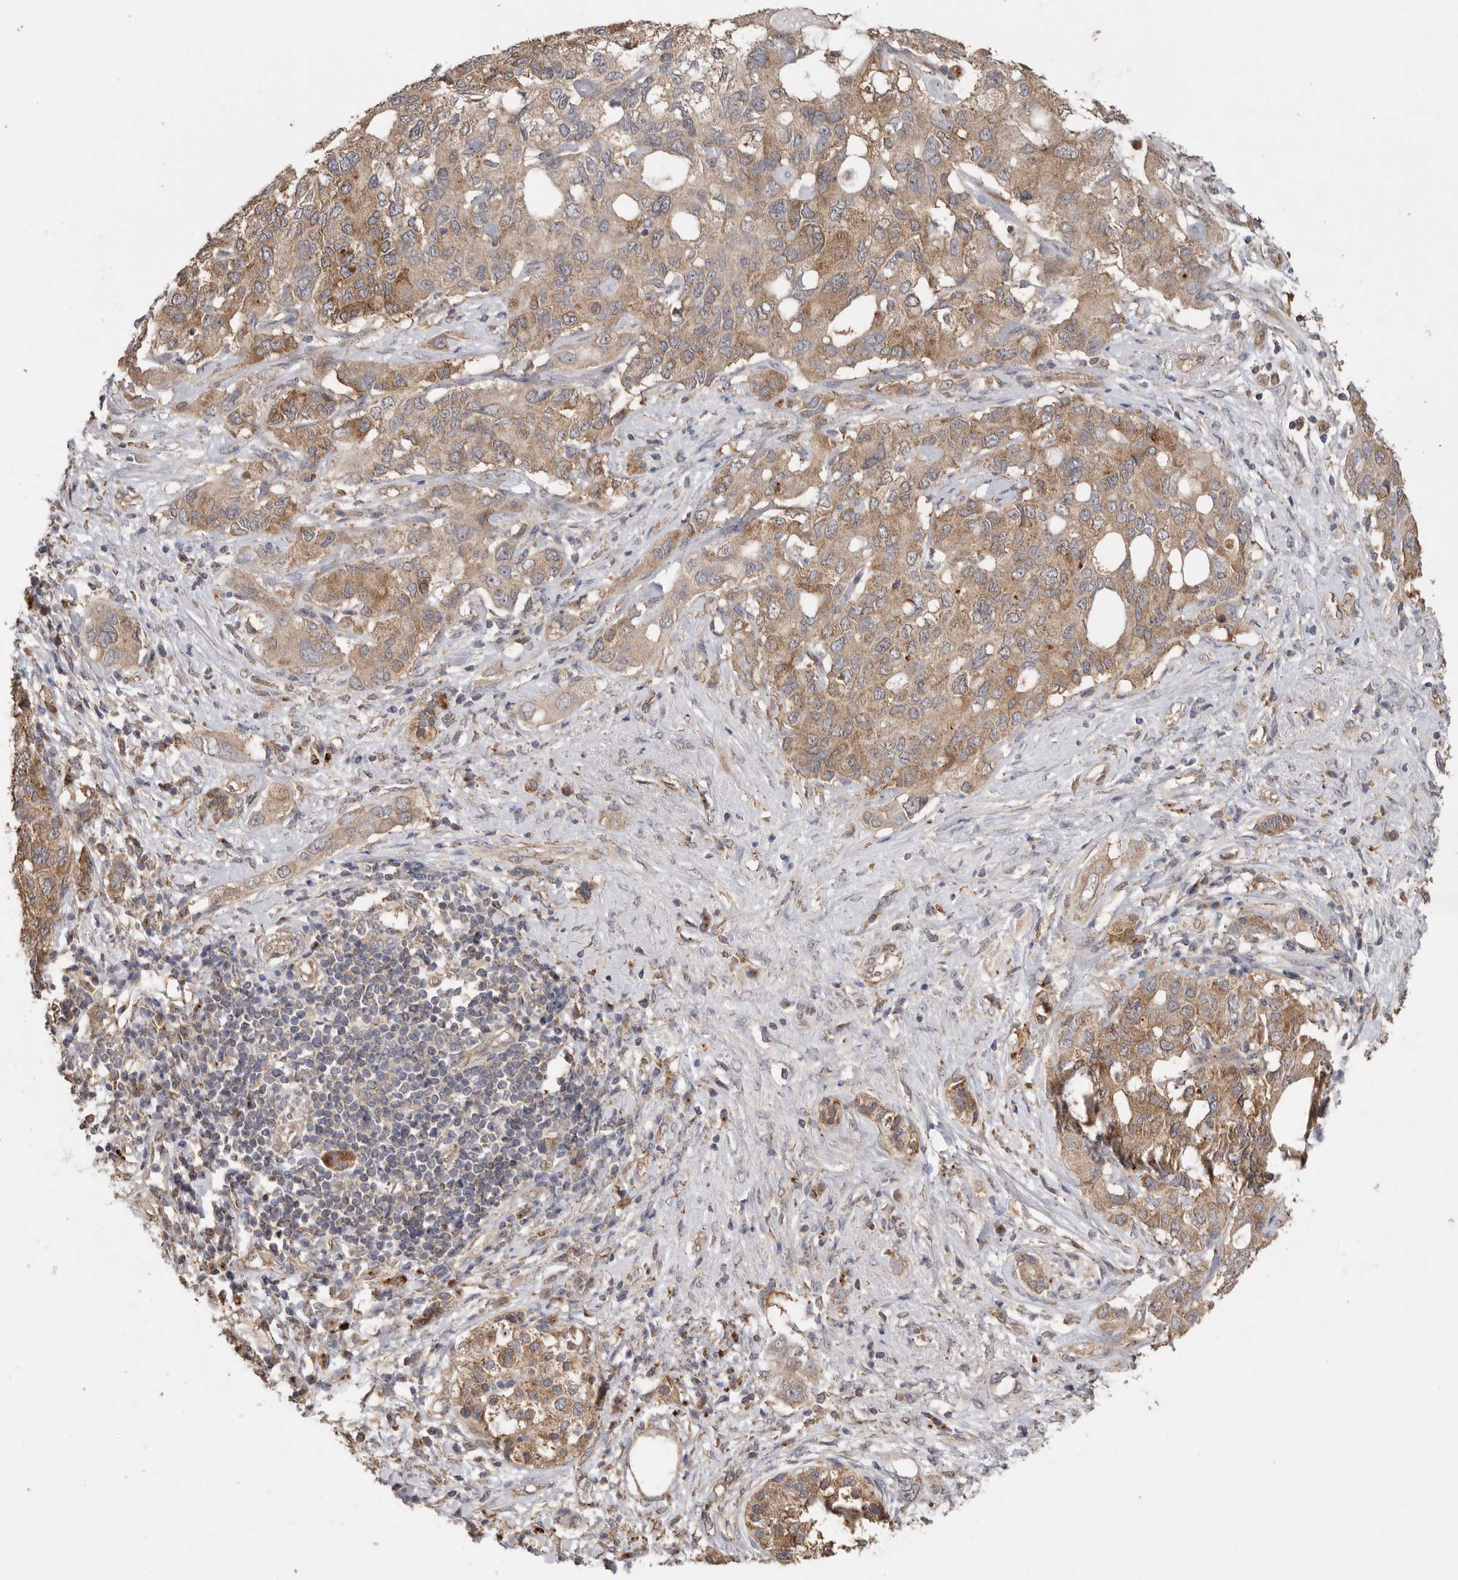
{"staining": {"intensity": "moderate", "quantity": ">75%", "location": "cytoplasmic/membranous"}, "tissue": "pancreatic cancer", "cell_type": "Tumor cells", "image_type": "cancer", "snomed": [{"axis": "morphology", "description": "Adenocarcinoma, NOS"}, {"axis": "topography", "description": "Pancreas"}], "caption": "Tumor cells demonstrate medium levels of moderate cytoplasmic/membranous expression in about >75% of cells in human pancreatic adenocarcinoma.", "gene": "PODXL2", "patient": {"sex": "female", "age": 56}}